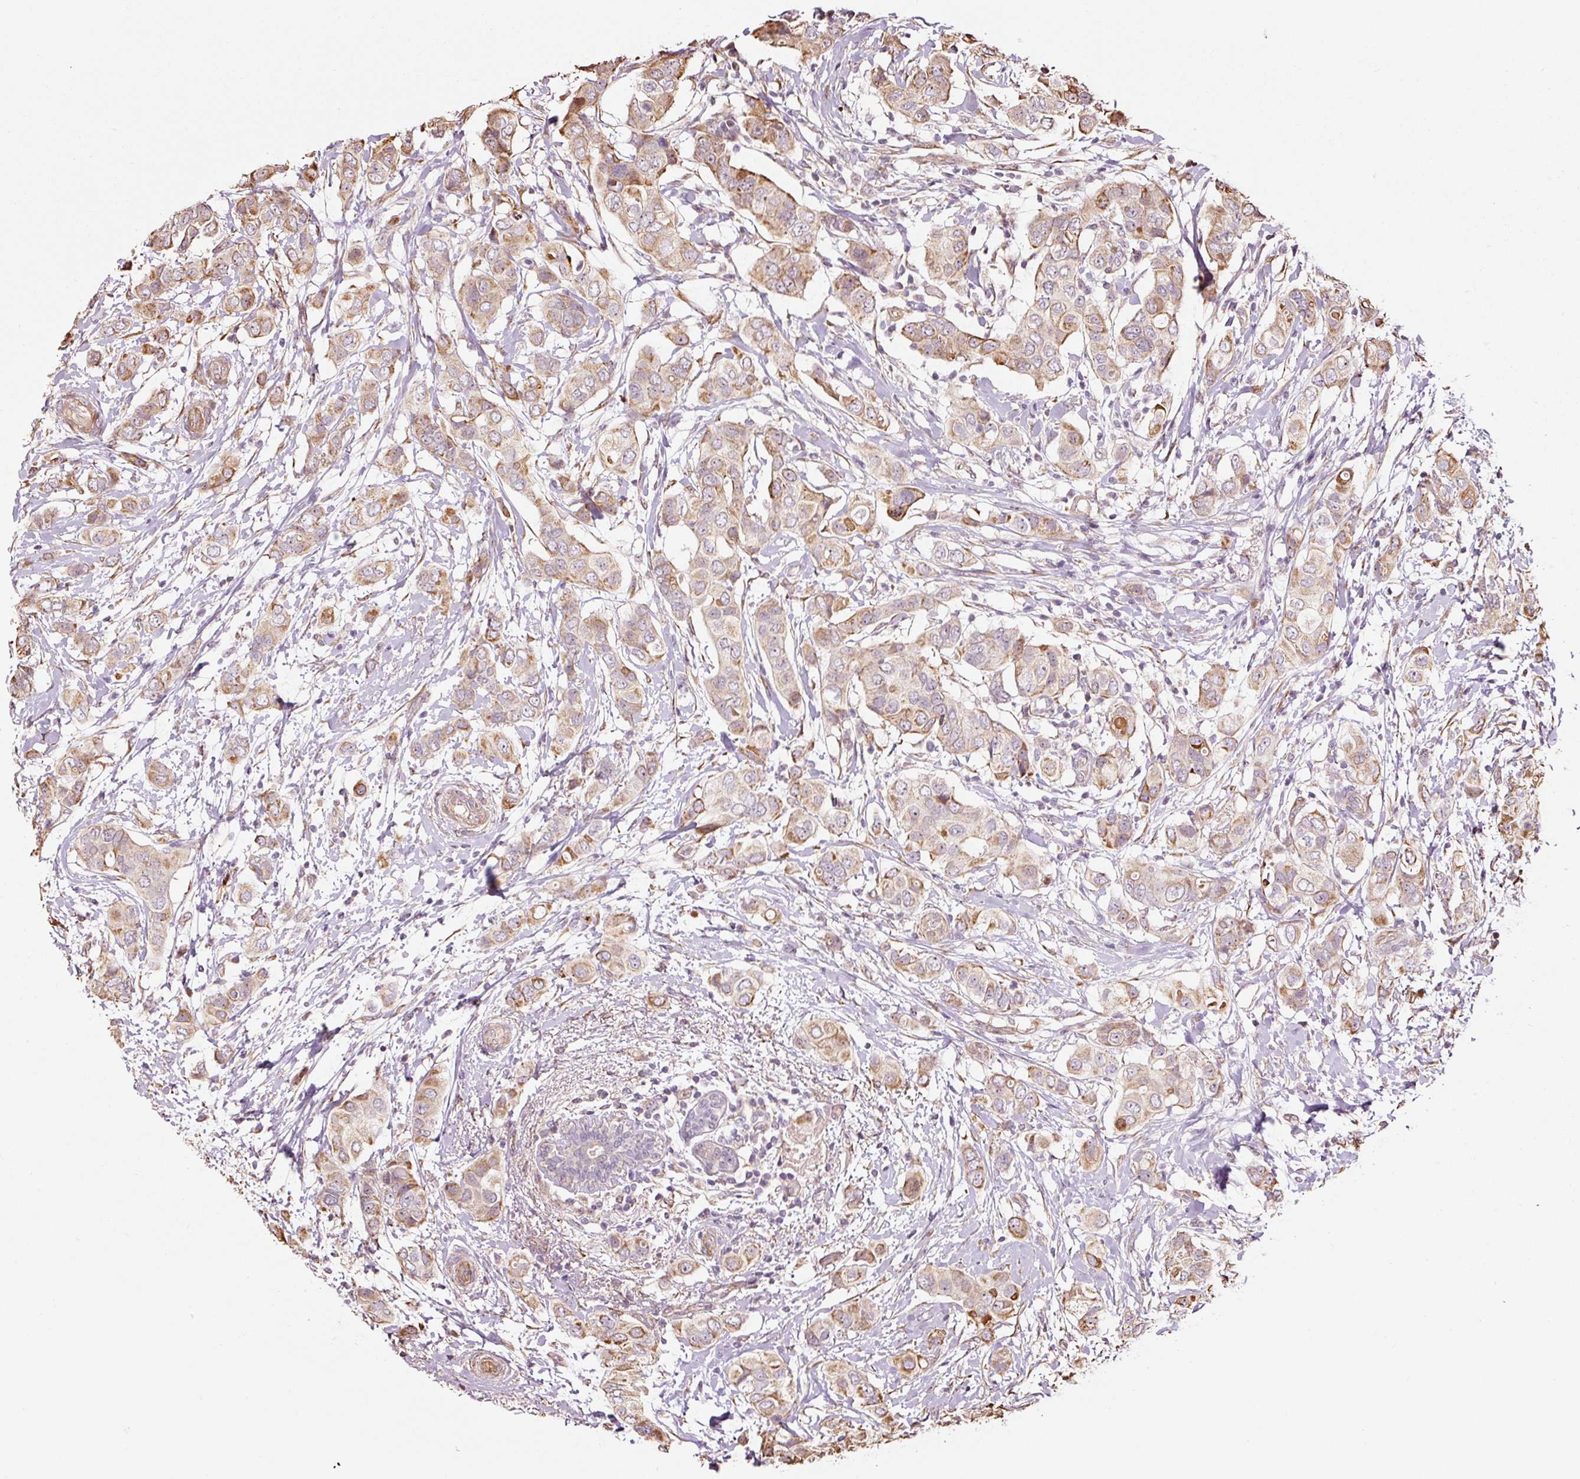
{"staining": {"intensity": "moderate", "quantity": "25%-75%", "location": "cytoplasmic/membranous"}, "tissue": "breast cancer", "cell_type": "Tumor cells", "image_type": "cancer", "snomed": [{"axis": "morphology", "description": "Lobular carcinoma"}, {"axis": "topography", "description": "Breast"}], "caption": "Moderate cytoplasmic/membranous expression is seen in about 25%-75% of tumor cells in lobular carcinoma (breast).", "gene": "ETF1", "patient": {"sex": "female", "age": 51}}